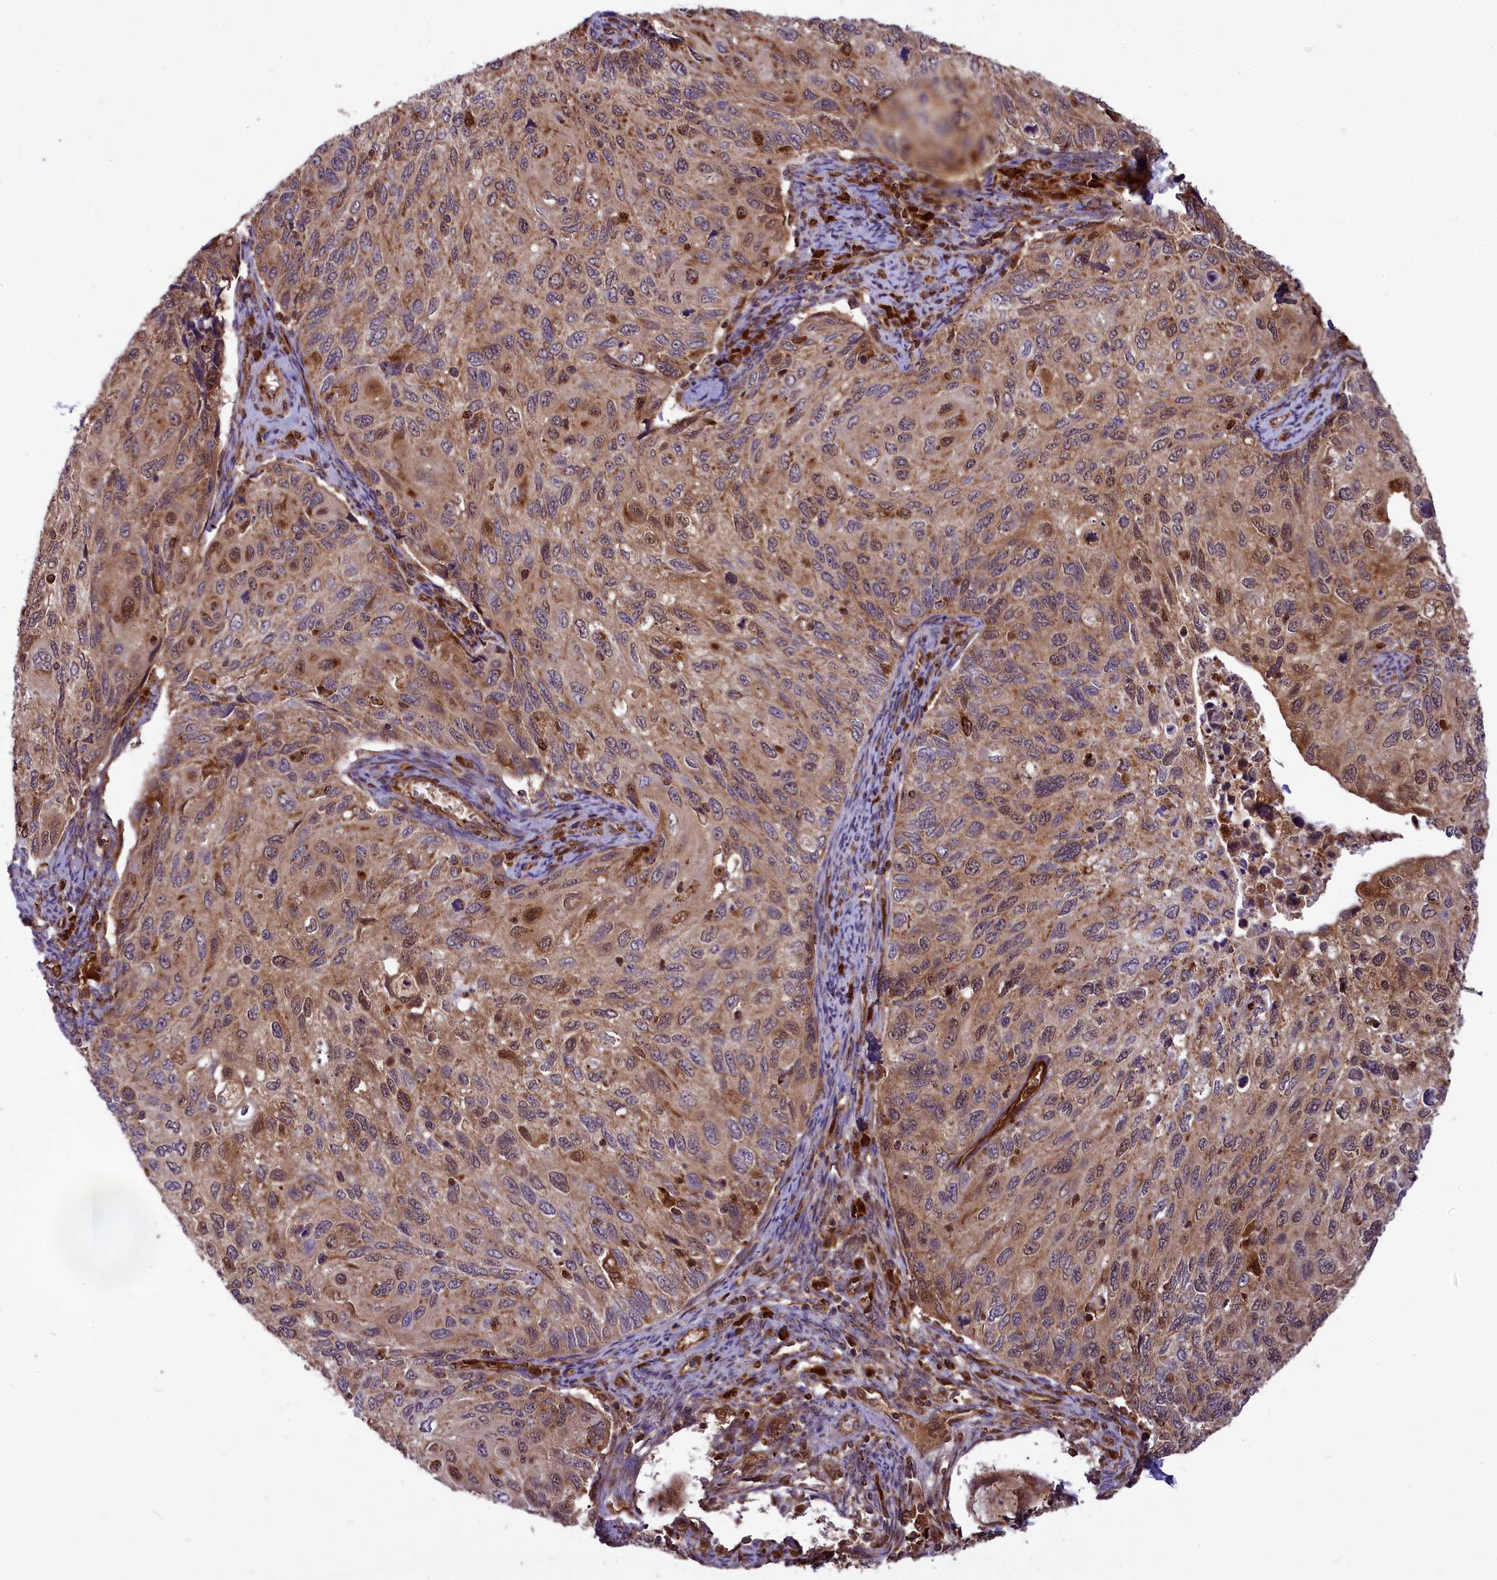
{"staining": {"intensity": "moderate", "quantity": ">75%", "location": "cytoplasmic/membranous,nuclear"}, "tissue": "cervical cancer", "cell_type": "Tumor cells", "image_type": "cancer", "snomed": [{"axis": "morphology", "description": "Squamous cell carcinoma, NOS"}, {"axis": "topography", "description": "Cervix"}], "caption": "Protein analysis of cervical cancer tissue demonstrates moderate cytoplasmic/membranous and nuclear positivity in about >75% of tumor cells.", "gene": "COX17", "patient": {"sex": "female", "age": 70}}